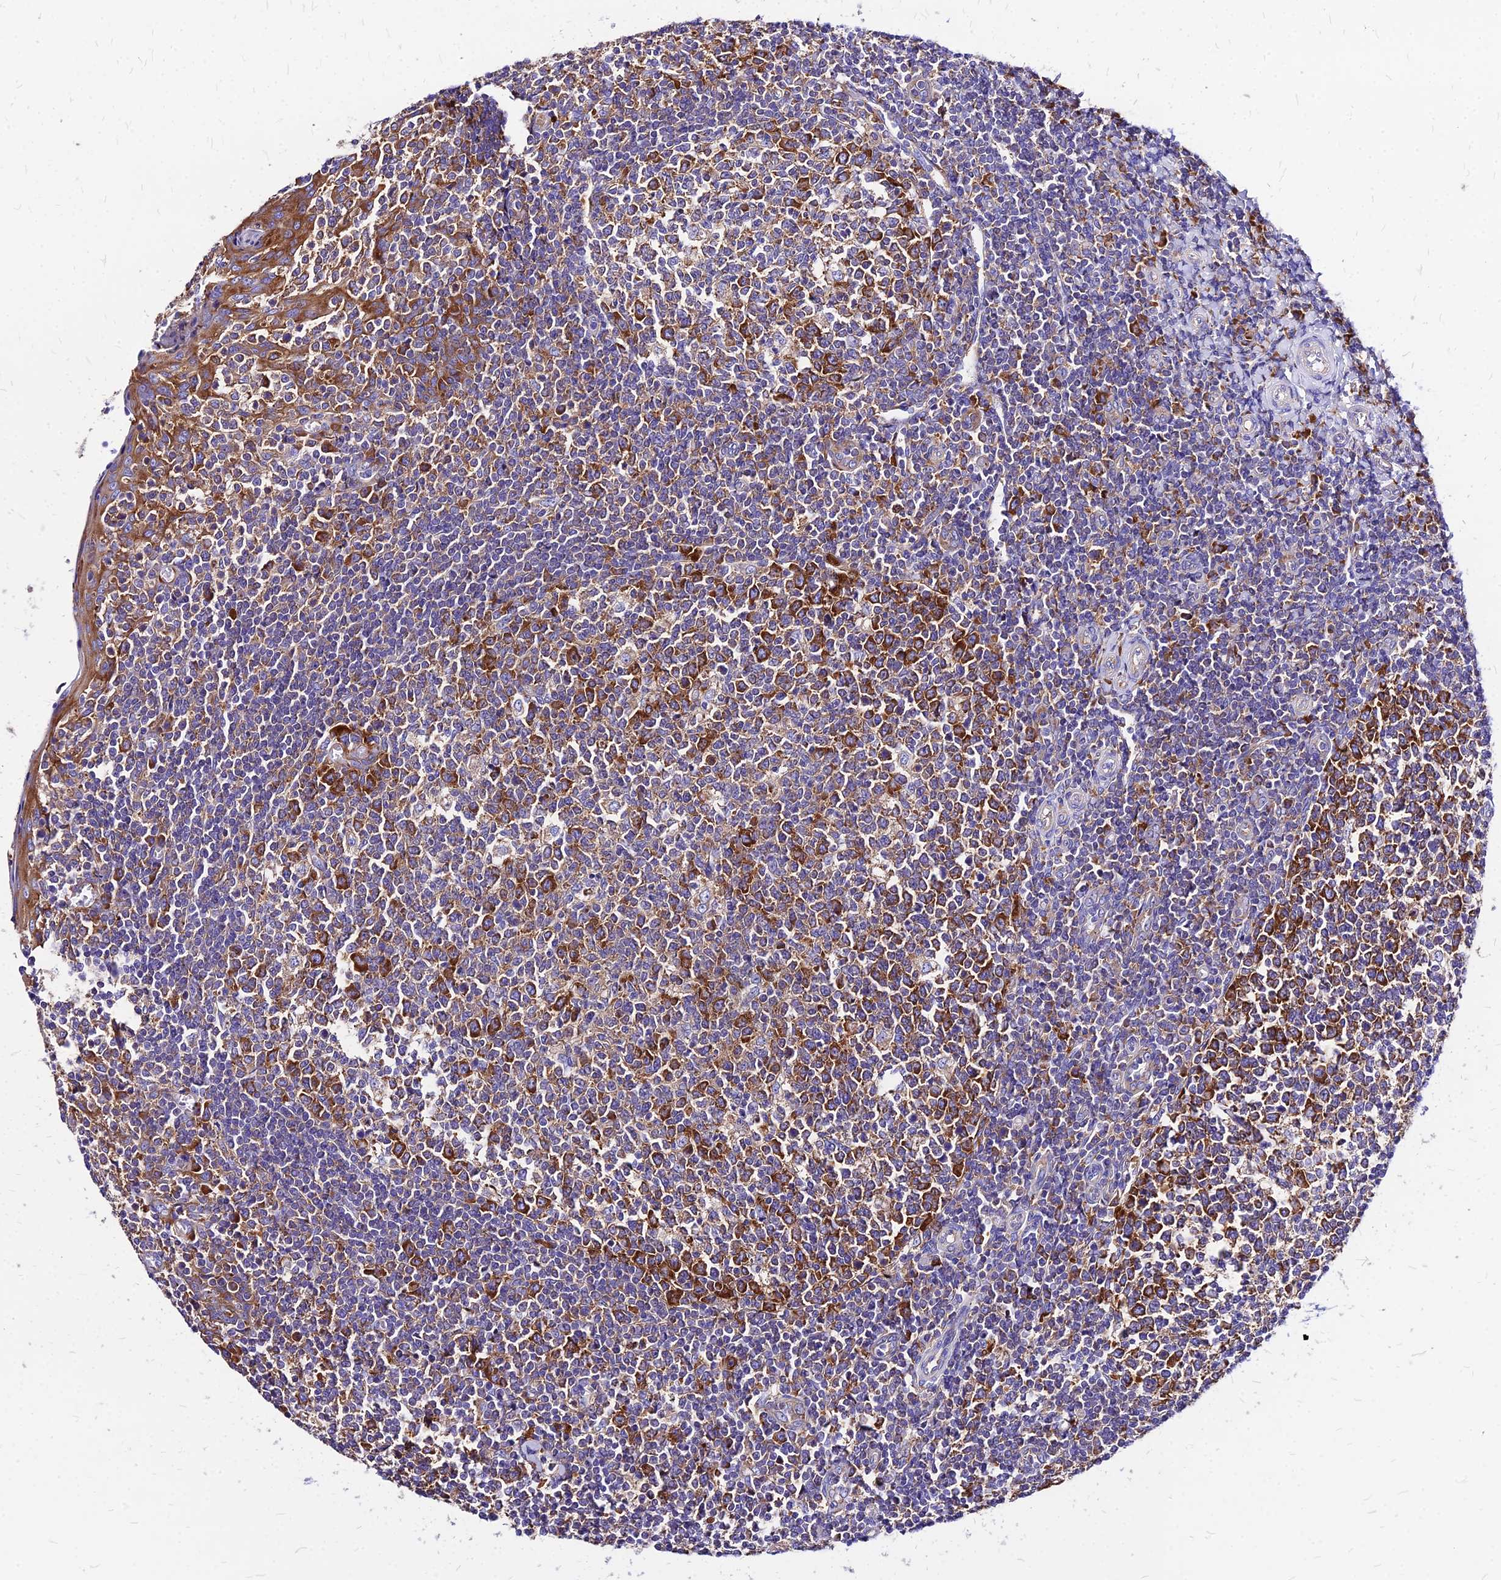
{"staining": {"intensity": "strong", "quantity": "25%-75%", "location": "cytoplasmic/membranous"}, "tissue": "tonsil", "cell_type": "Germinal center cells", "image_type": "normal", "snomed": [{"axis": "morphology", "description": "Normal tissue, NOS"}, {"axis": "topography", "description": "Tonsil"}], "caption": "IHC histopathology image of benign tonsil: tonsil stained using IHC exhibits high levels of strong protein expression localized specifically in the cytoplasmic/membranous of germinal center cells, appearing as a cytoplasmic/membranous brown color.", "gene": "RPL19", "patient": {"sex": "female", "age": 19}}